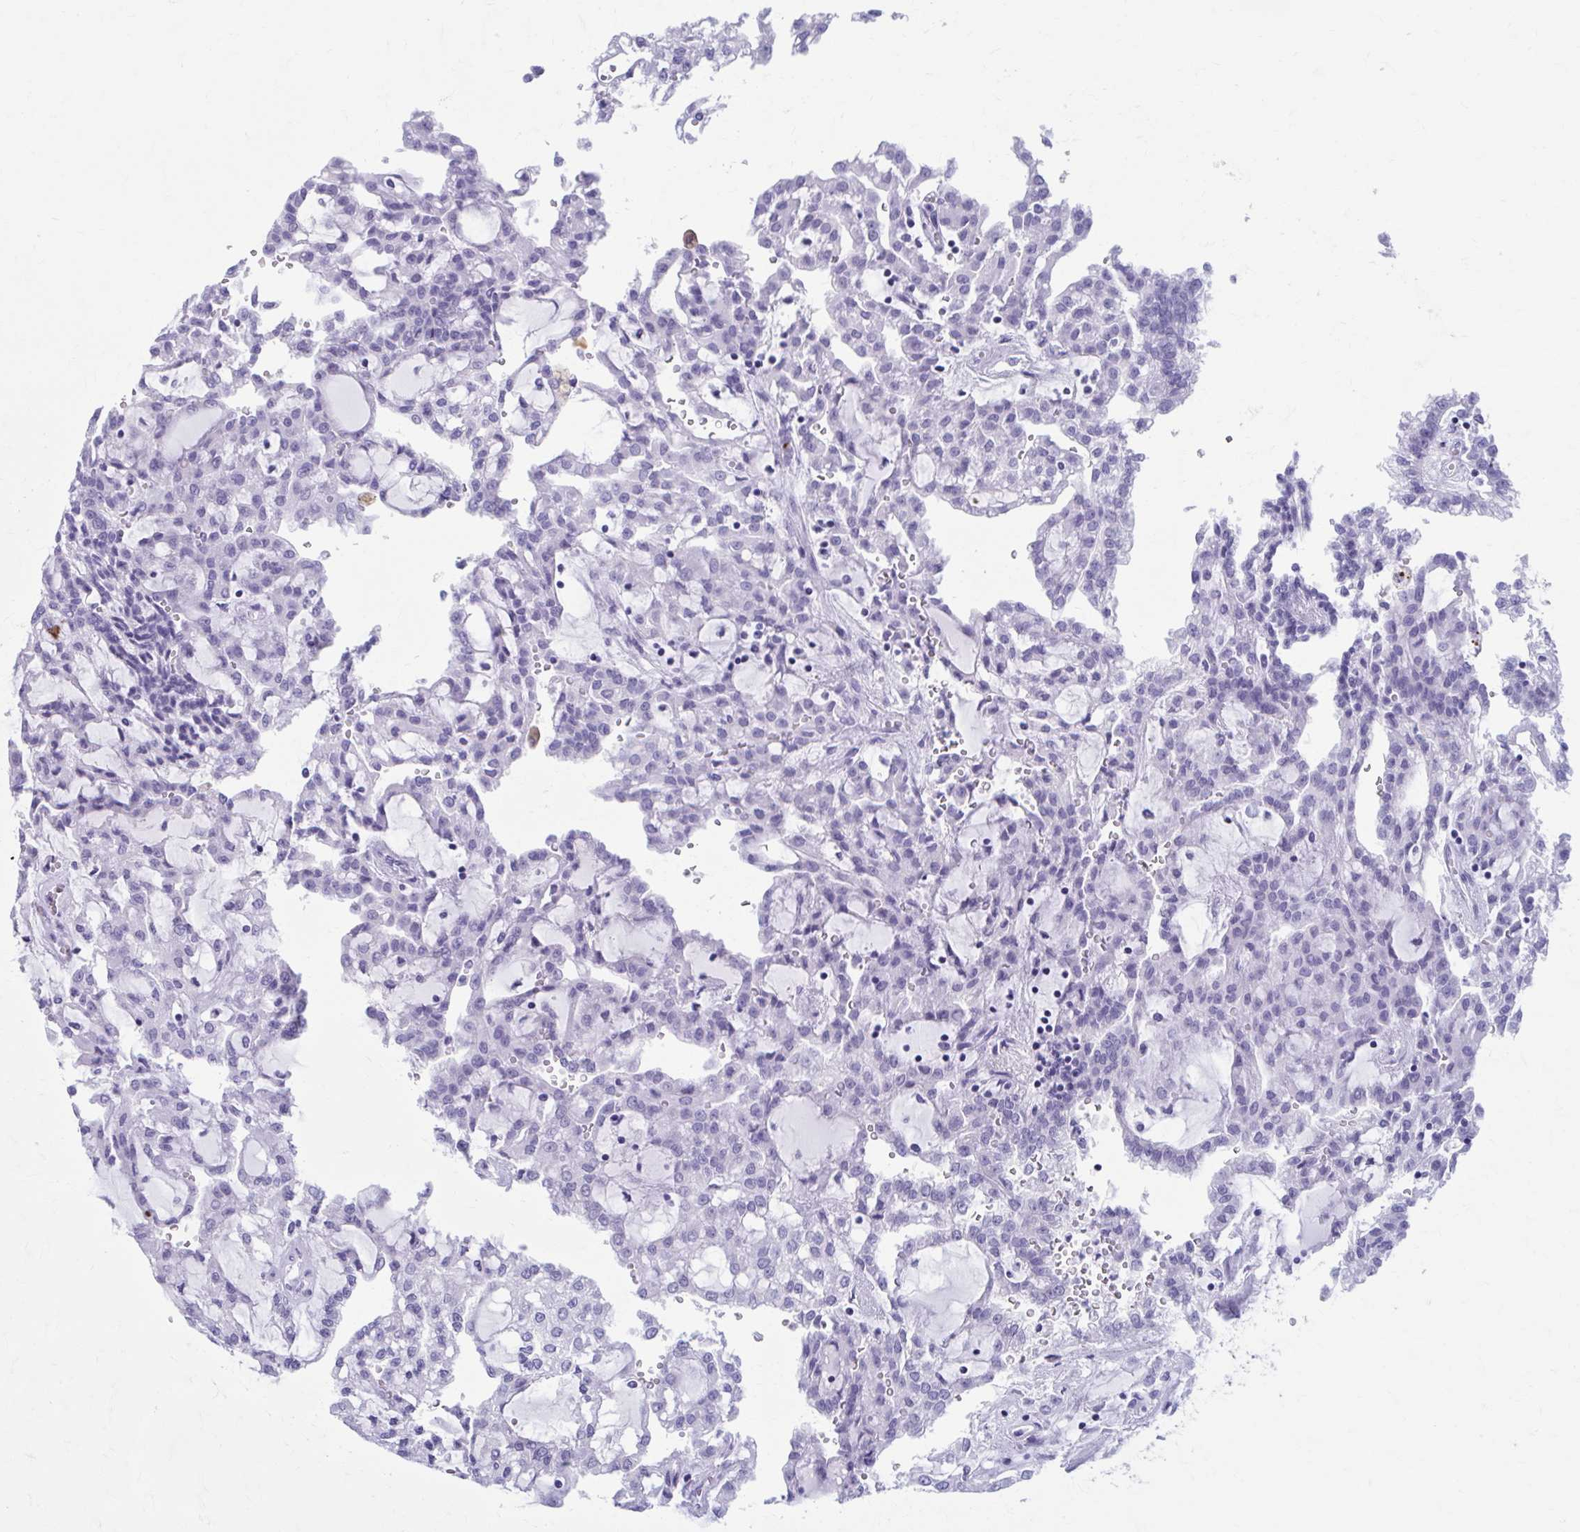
{"staining": {"intensity": "negative", "quantity": "none", "location": "none"}, "tissue": "renal cancer", "cell_type": "Tumor cells", "image_type": "cancer", "snomed": [{"axis": "morphology", "description": "Adenocarcinoma, NOS"}, {"axis": "topography", "description": "Kidney"}], "caption": "This is an IHC micrograph of human renal adenocarcinoma. There is no expression in tumor cells.", "gene": "KCNE2", "patient": {"sex": "male", "age": 63}}